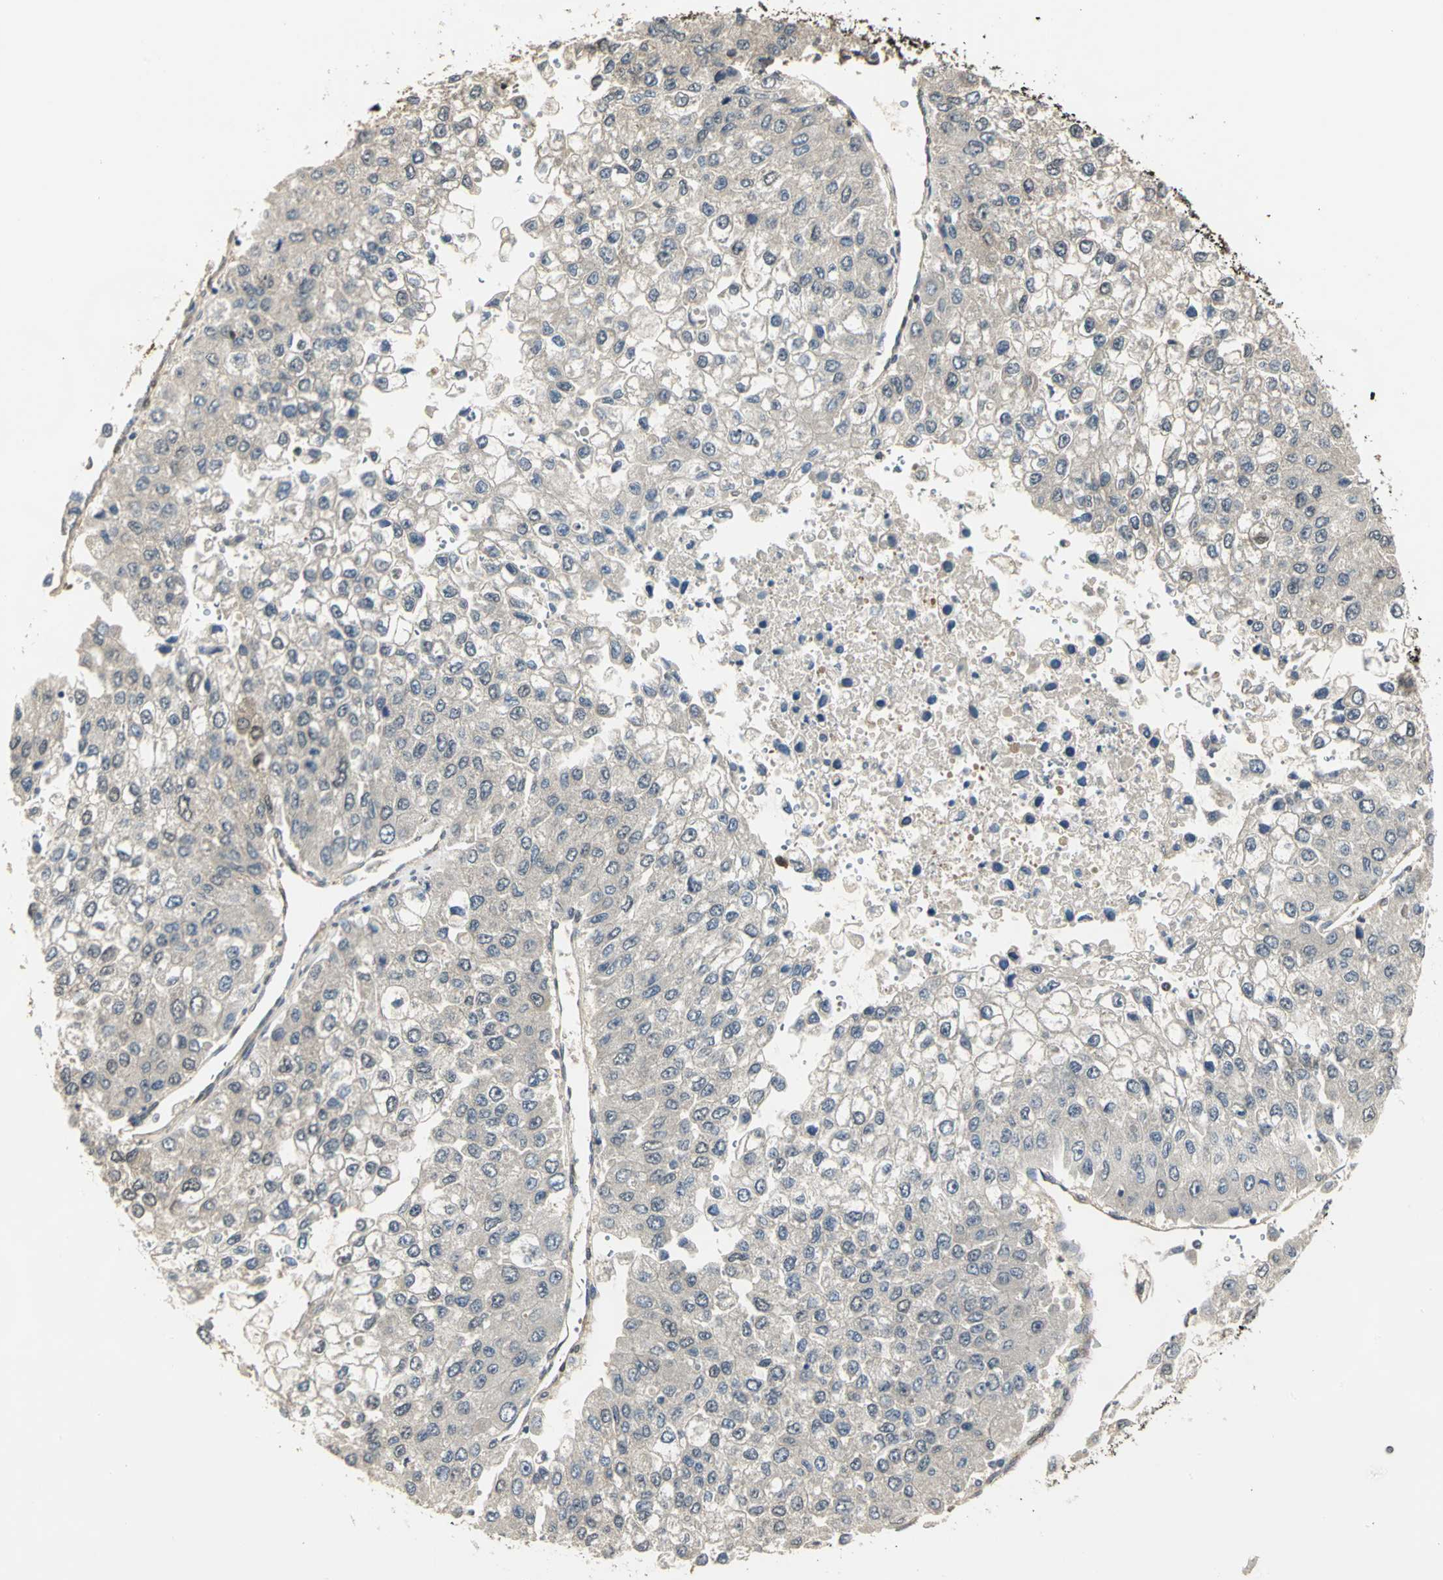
{"staining": {"intensity": "weak", "quantity": ">75%", "location": "cytoplasmic/membranous"}, "tissue": "liver cancer", "cell_type": "Tumor cells", "image_type": "cancer", "snomed": [{"axis": "morphology", "description": "Carcinoma, Hepatocellular, NOS"}, {"axis": "topography", "description": "Liver"}], "caption": "Immunohistochemistry (IHC) photomicrograph of hepatocellular carcinoma (liver) stained for a protein (brown), which reveals low levels of weak cytoplasmic/membranous positivity in about >75% of tumor cells.", "gene": "PARK7", "patient": {"sex": "female", "age": 66}}